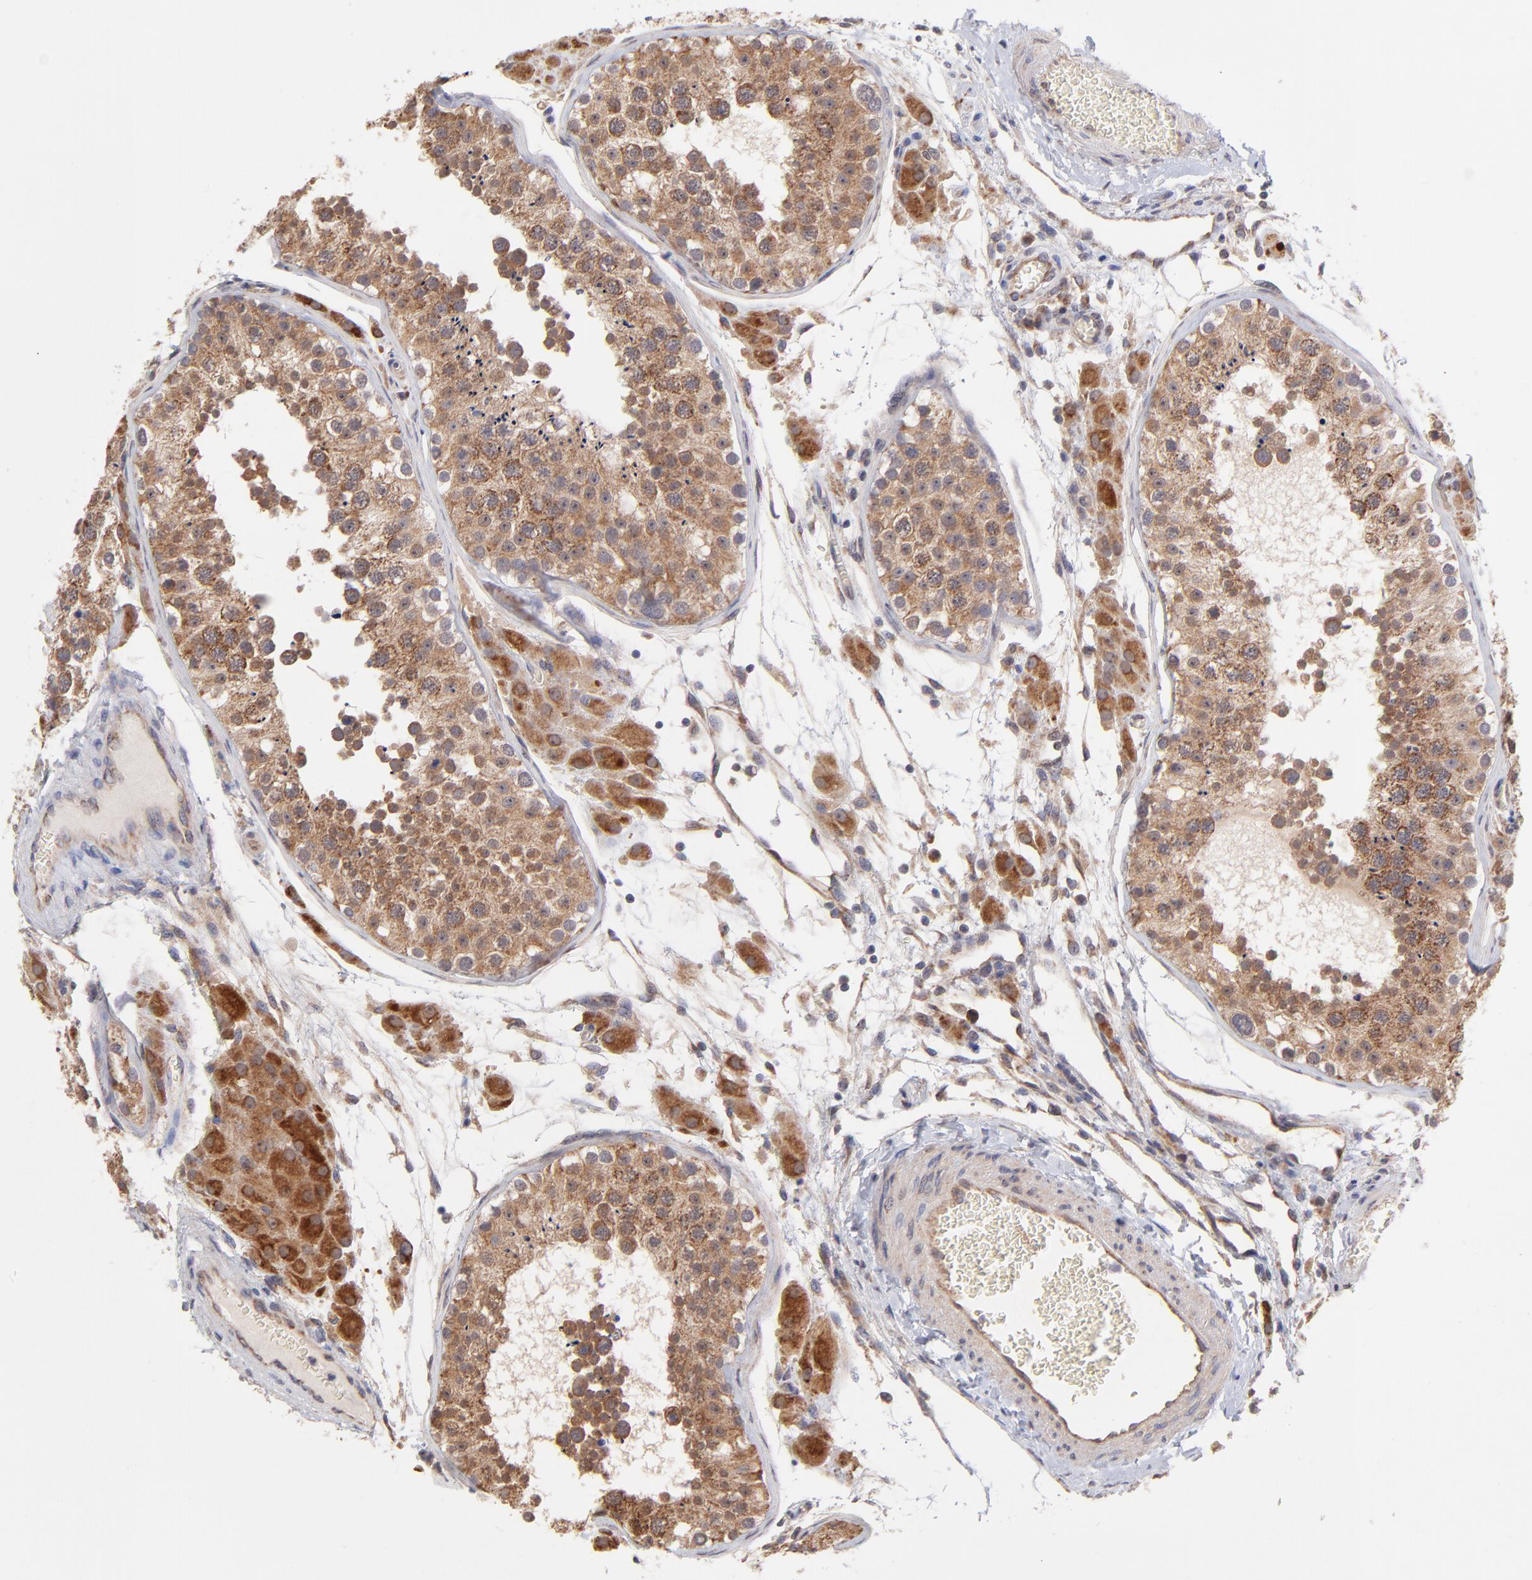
{"staining": {"intensity": "moderate", "quantity": ">75%", "location": "cytoplasmic/membranous"}, "tissue": "testis", "cell_type": "Cells in seminiferous ducts", "image_type": "normal", "snomed": [{"axis": "morphology", "description": "Normal tissue, NOS"}, {"axis": "topography", "description": "Testis"}], "caption": "Protein positivity by immunohistochemistry exhibits moderate cytoplasmic/membranous positivity in about >75% of cells in seminiferous ducts in benign testis.", "gene": "UBE2H", "patient": {"sex": "male", "age": 26}}